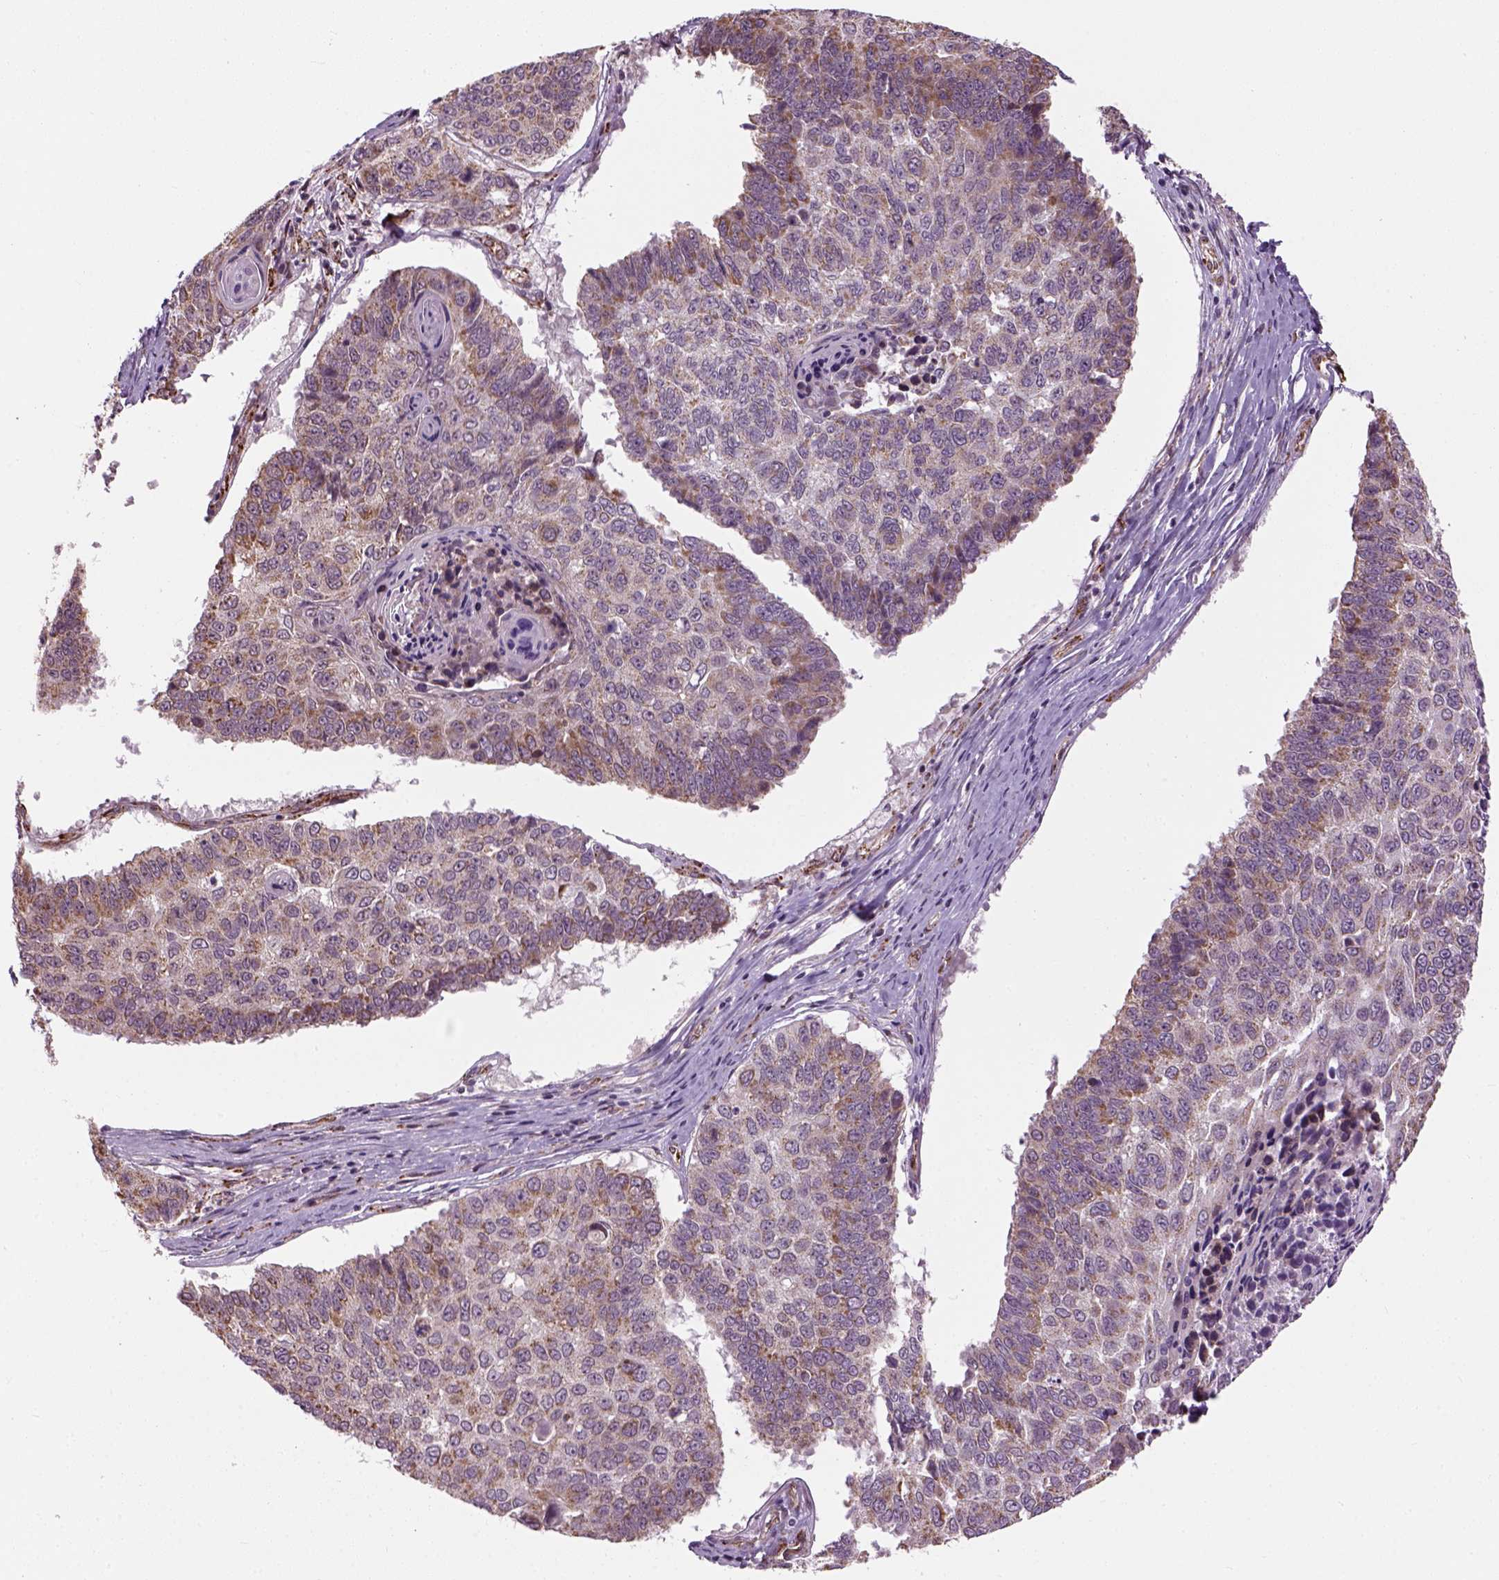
{"staining": {"intensity": "weak", "quantity": "25%-75%", "location": "cytoplasmic/membranous"}, "tissue": "lung cancer", "cell_type": "Tumor cells", "image_type": "cancer", "snomed": [{"axis": "morphology", "description": "Squamous cell carcinoma, NOS"}, {"axis": "topography", "description": "Lung"}], "caption": "A low amount of weak cytoplasmic/membranous expression is identified in about 25%-75% of tumor cells in squamous cell carcinoma (lung) tissue.", "gene": "XK", "patient": {"sex": "male", "age": 73}}